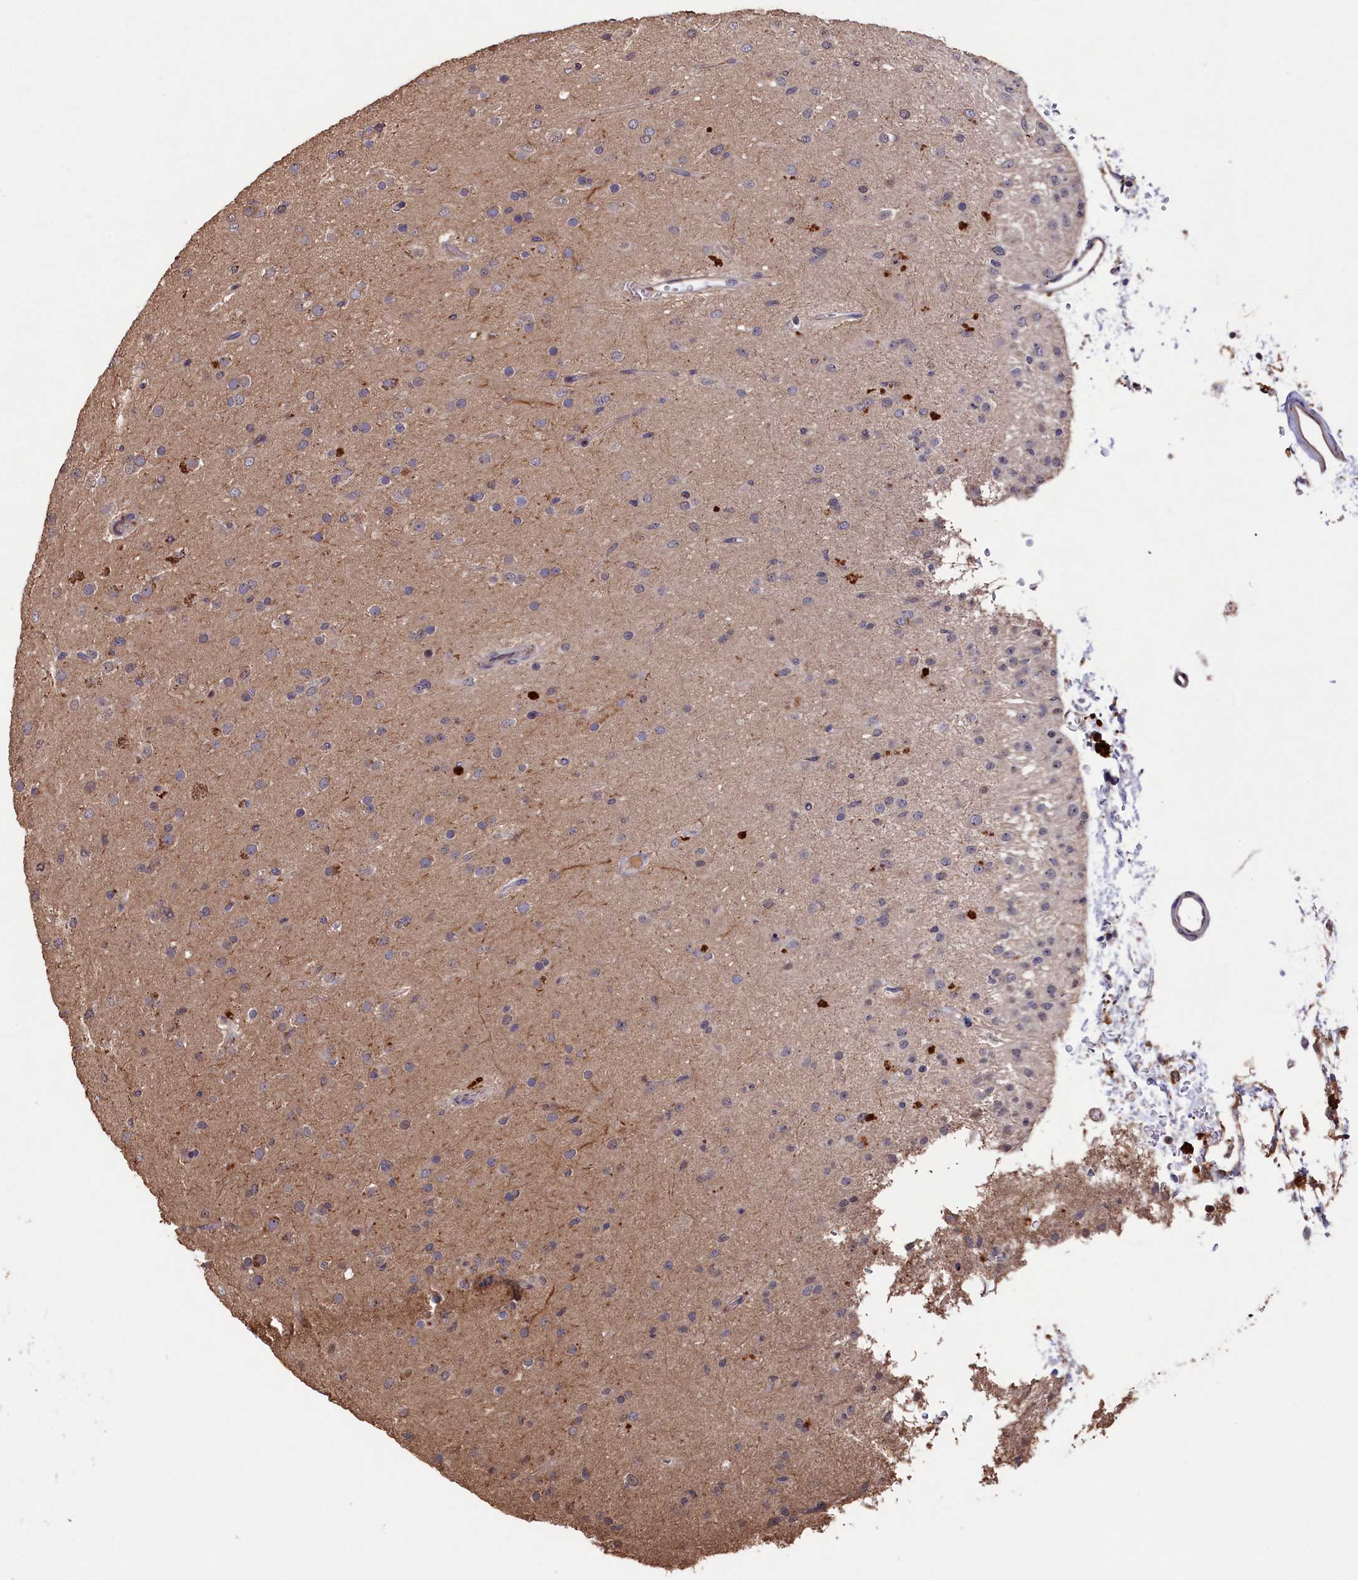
{"staining": {"intensity": "weak", "quantity": "25%-75%", "location": "cytoplasmic/membranous"}, "tissue": "glioma", "cell_type": "Tumor cells", "image_type": "cancer", "snomed": [{"axis": "morphology", "description": "Glioma, malignant, Low grade"}, {"axis": "topography", "description": "Brain"}], "caption": "A high-resolution histopathology image shows IHC staining of malignant glioma (low-grade), which demonstrates weak cytoplasmic/membranous staining in approximately 25%-75% of tumor cells. (brown staining indicates protein expression, while blue staining denotes nuclei).", "gene": "NAA60", "patient": {"sex": "male", "age": 65}}